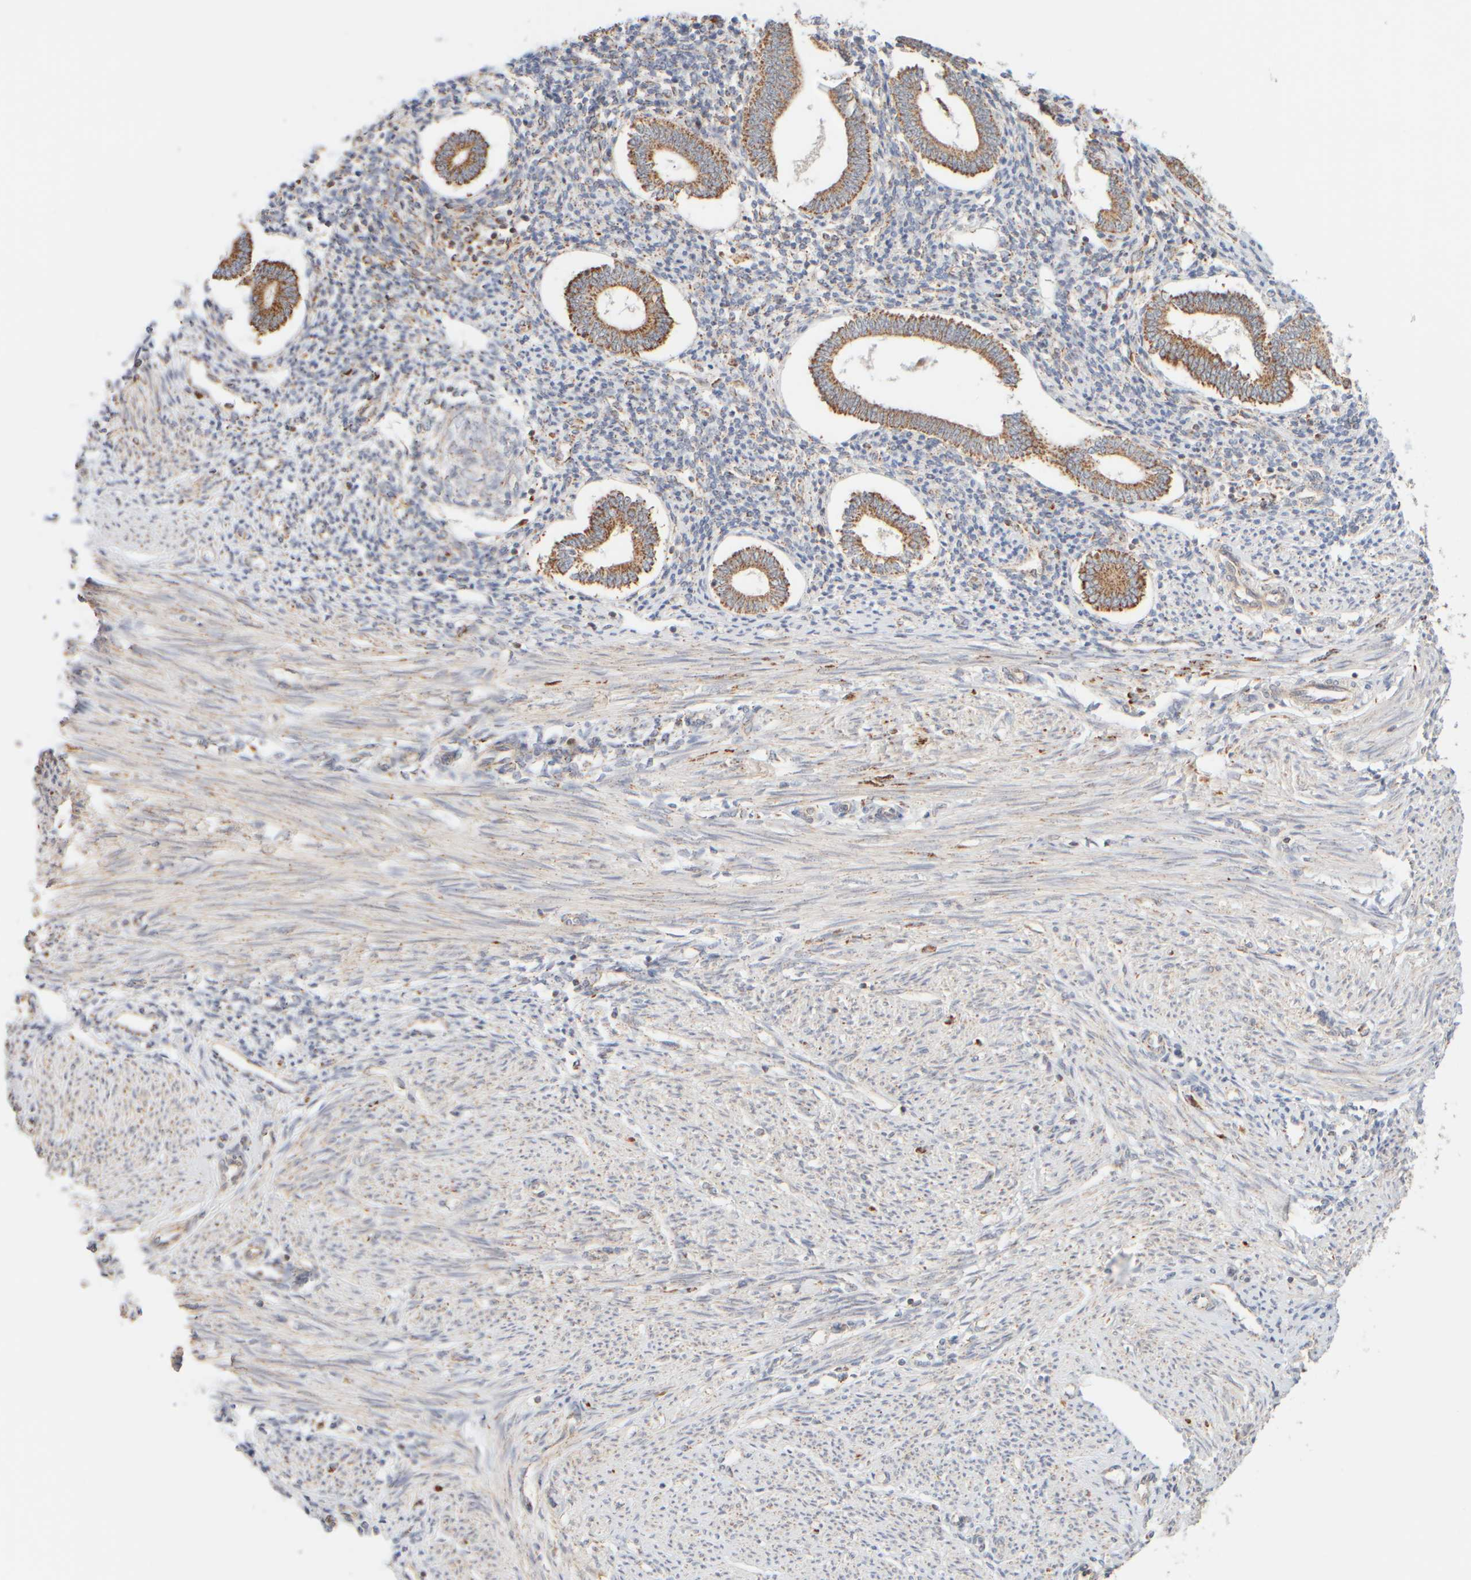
{"staining": {"intensity": "weak", "quantity": "25%-75%", "location": "cytoplasmic/membranous"}, "tissue": "endometrium", "cell_type": "Cells in endometrial stroma", "image_type": "normal", "snomed": [{"axis": "morphology", "description": "Normal tissue, NOS"}, {"axis": "topography", "description": "Endometrium"}], "caption": "Immunohistochemistry (IHC) (DAB) staining of normal human endometrium reveals weak cytoplasmic/membranous protein positivity in approximately 25%-75% of cells in endometrial stroma.", "gene": "APBB2", "patient": {"sex": "female", "age": 42}}